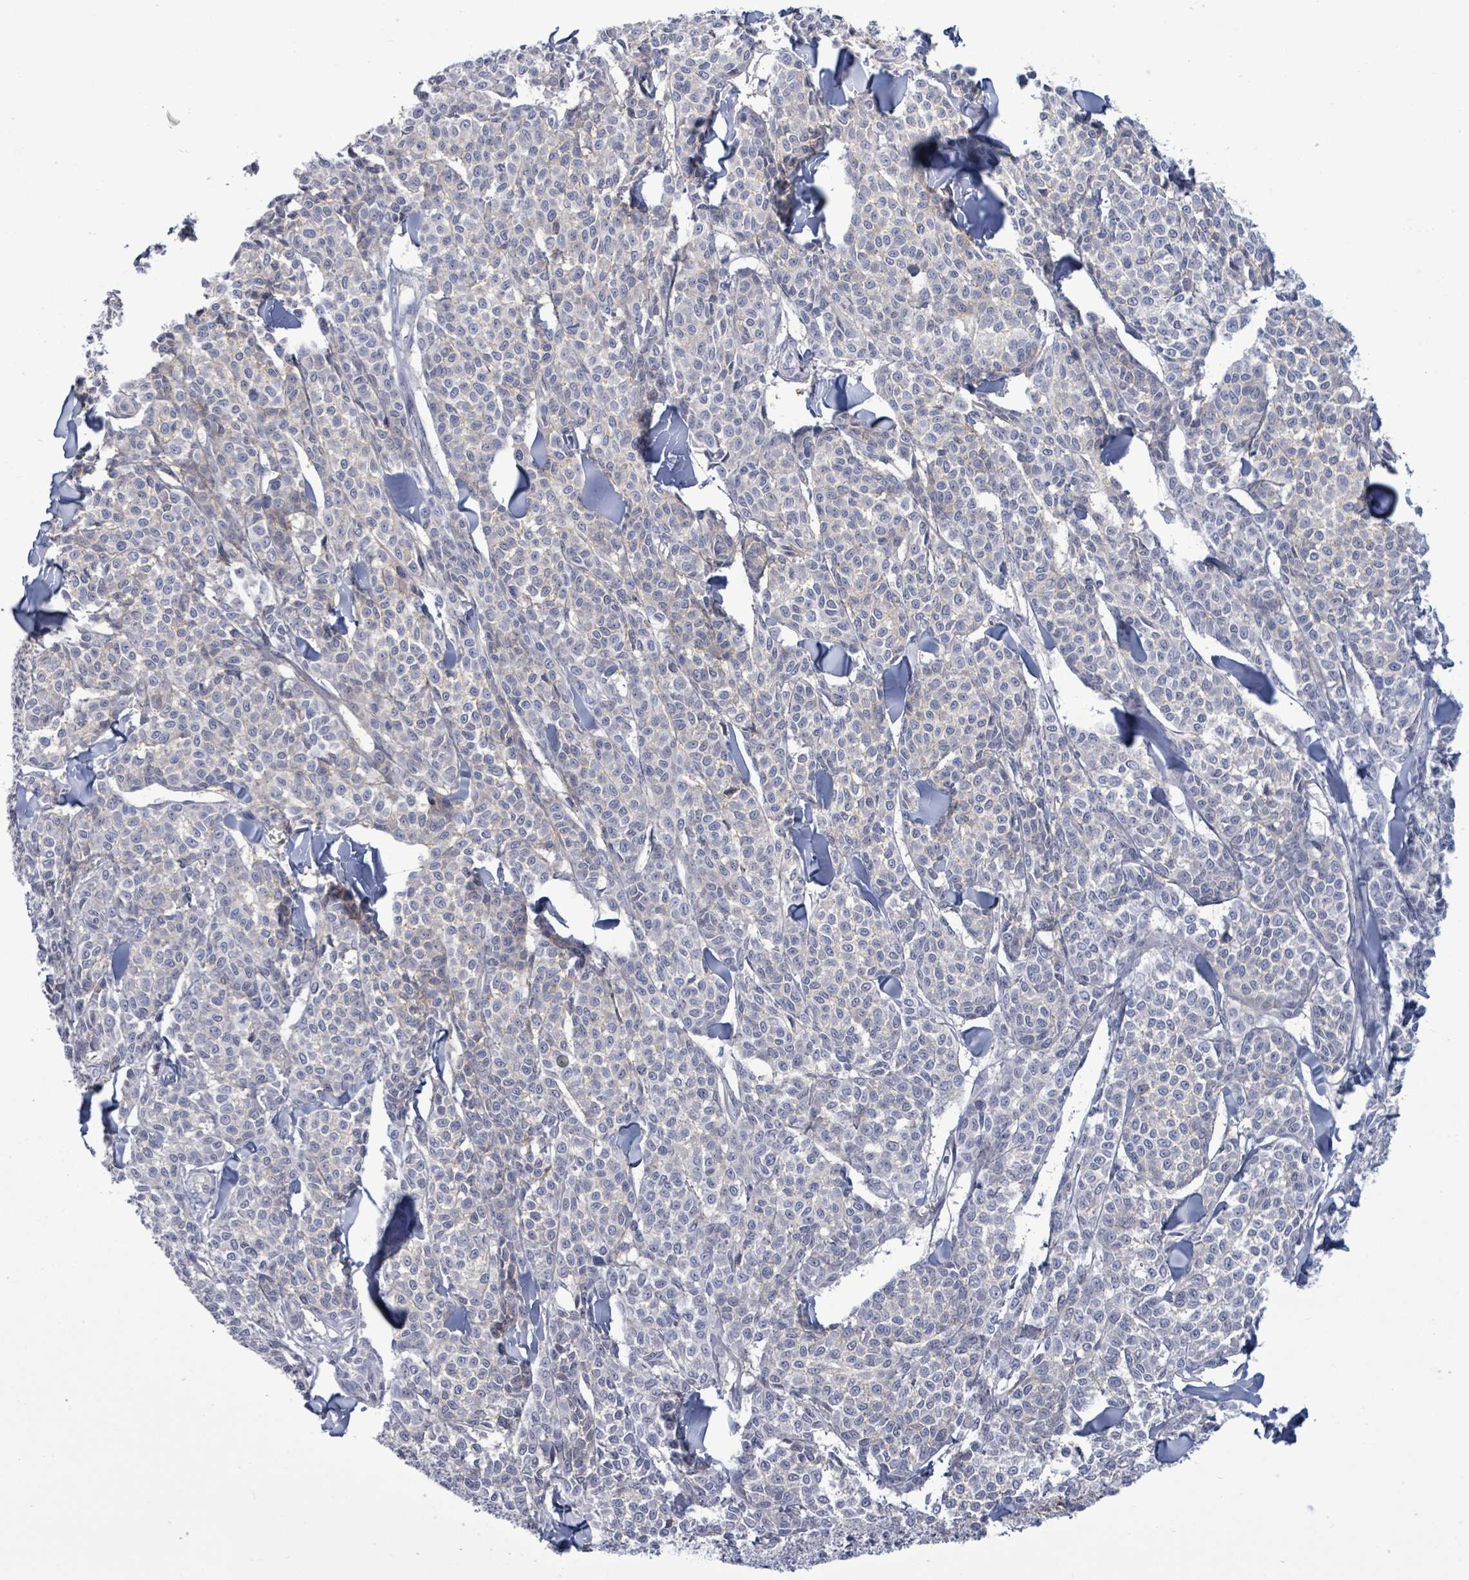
{"staining": {"intensity": "weak", "quantity": "<25%", "location": "cytoplasmic/membranous"}, "tissue": "melanoma", "cell_type": "Tumor cells", "image_type": "cancer", "snomed": [{"axis": "morphology", "description": "Malignant melanoma, NOS"}, {"axis": "topography", "description": "Skin"}], "caption": "Malignant melanoma stained for a protein using IHC shows no staining tumor cells.", "gene": "BSG", "patient": {"sex": "male", "age": 46}}